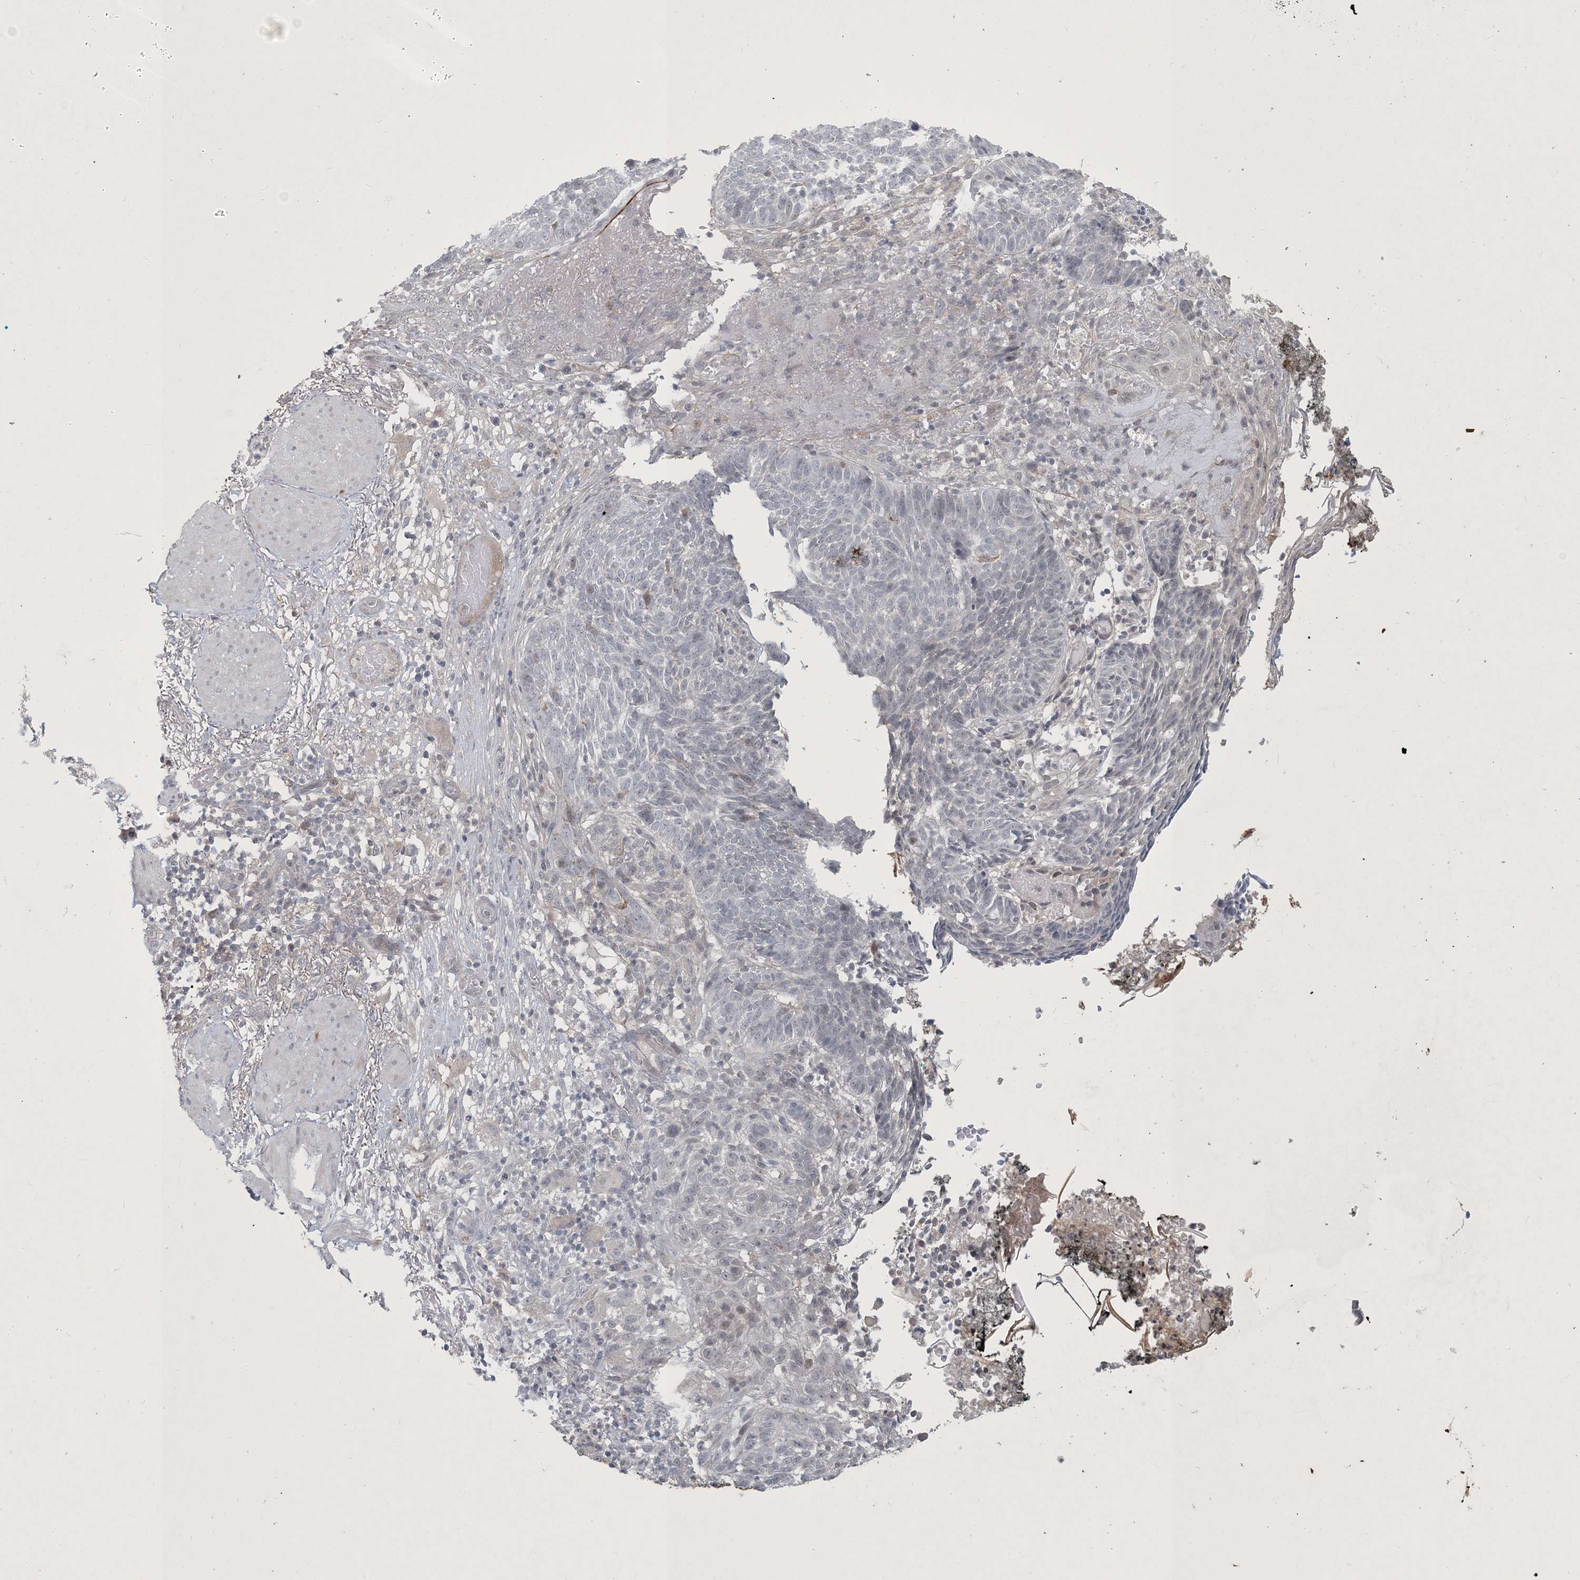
{"staining": {"intensity": "negative", "quantity": "none", "location": "none"}, "tissue": "skin cancer", "cell_type": "Tumor cells", "image_type": "cancer", "snomed": [{"axis": "morphology", "description": "Normal tissue, NOS"}, {"axis": "morphology", "description": "Basal cell carcinoma"}, {"axis": "topography", "description": "Skin"}], "caption": "The micrograph demonstrates no staining of tumor cells in basal cell carcinoma (skin).", "gene": "CDS1", "patient": {"sex": "male", "age": 64}}